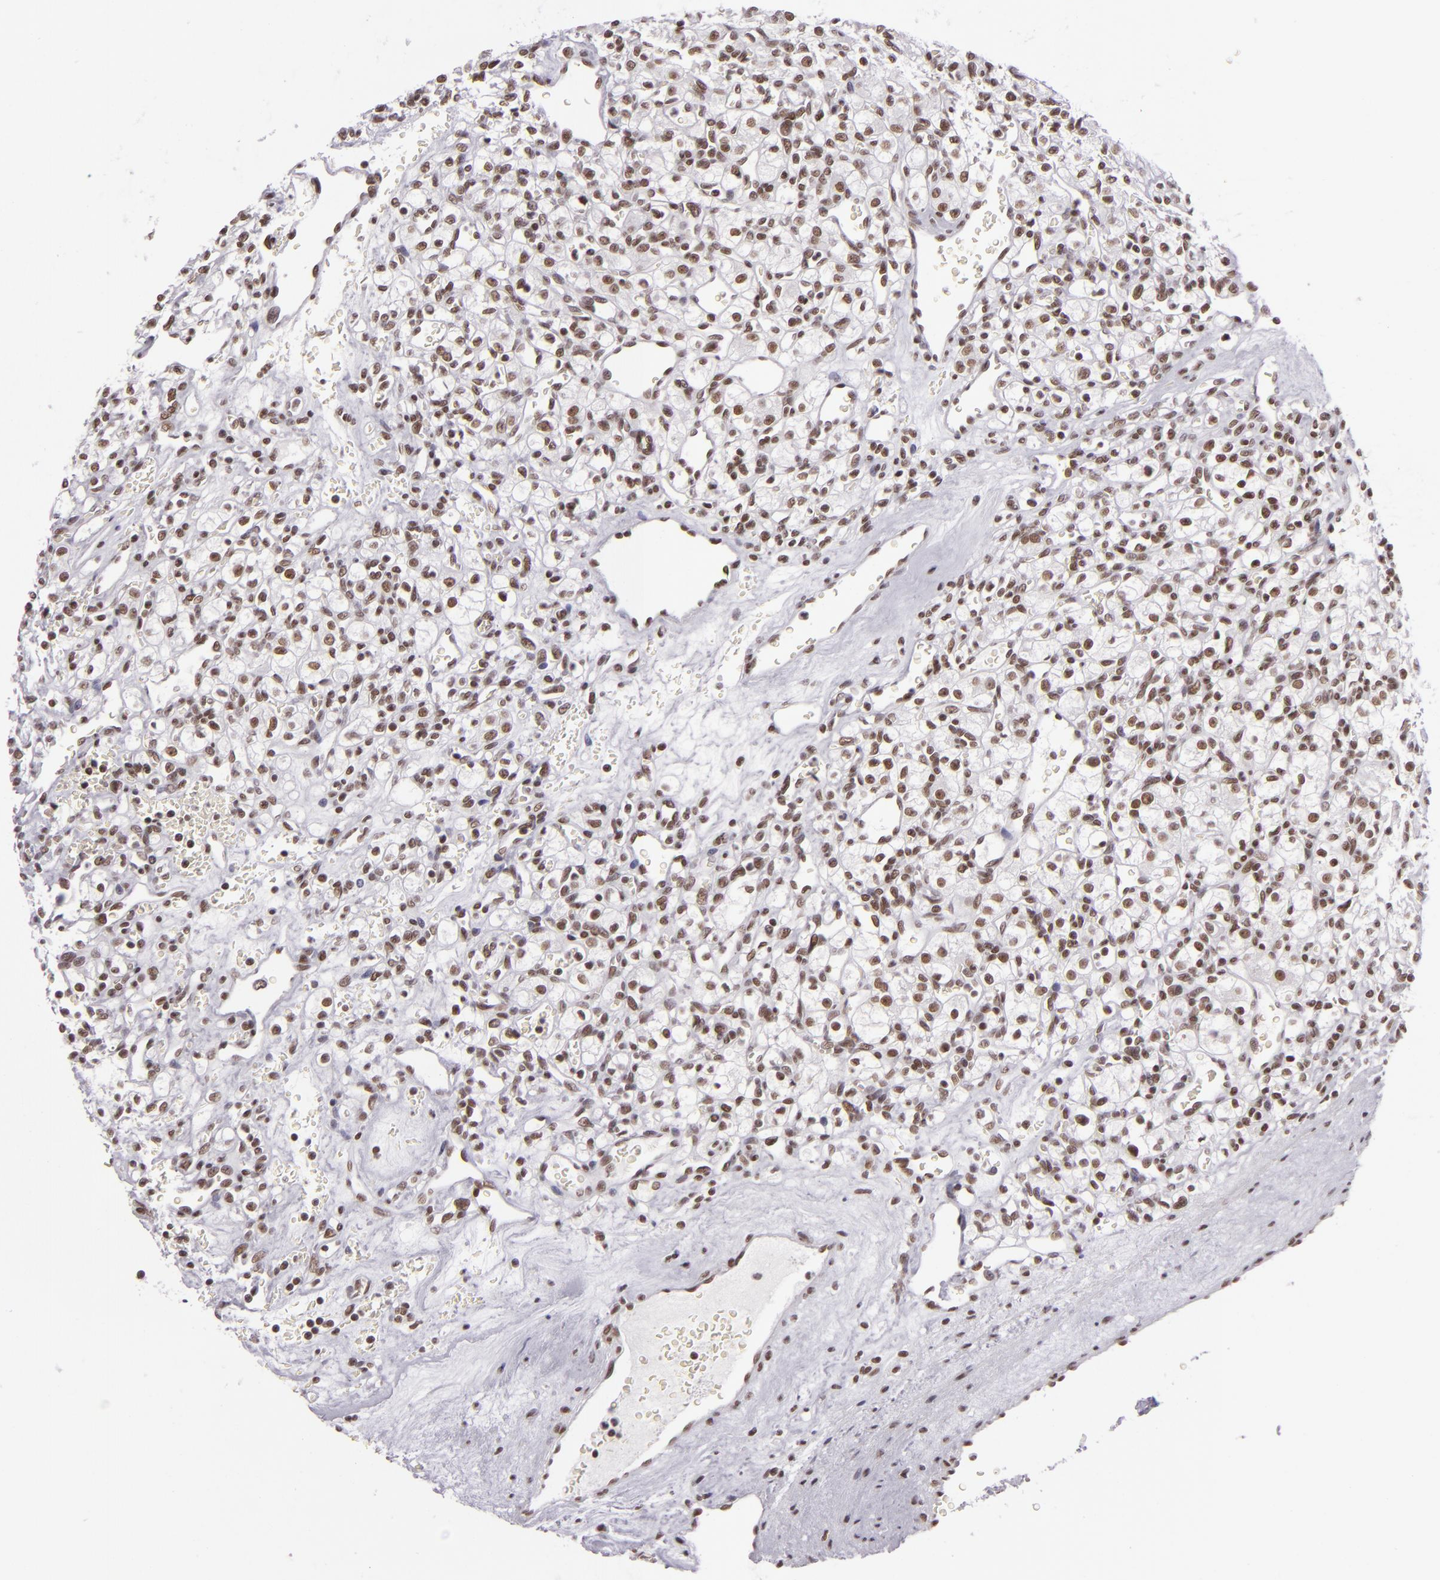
{"staining": {"intensity": "moderate", "quantity": ">75%", "location": "nuclear"}, "tissue": "renal cancer", "cell_type": "Tumor cells", "image_type": "cancer", "snomed": [{"axis": "morphology", "description": "Adenocarcinoma, NOS"}, {"axis": "topography", "description": "Kidney"}], "caption": "Tumor cells exhibit moderate nuclear positivity in approximately >75% of cells in renal cancer.", "gene": "BRD8", "patient": {"sex": "female", "age": 62}}